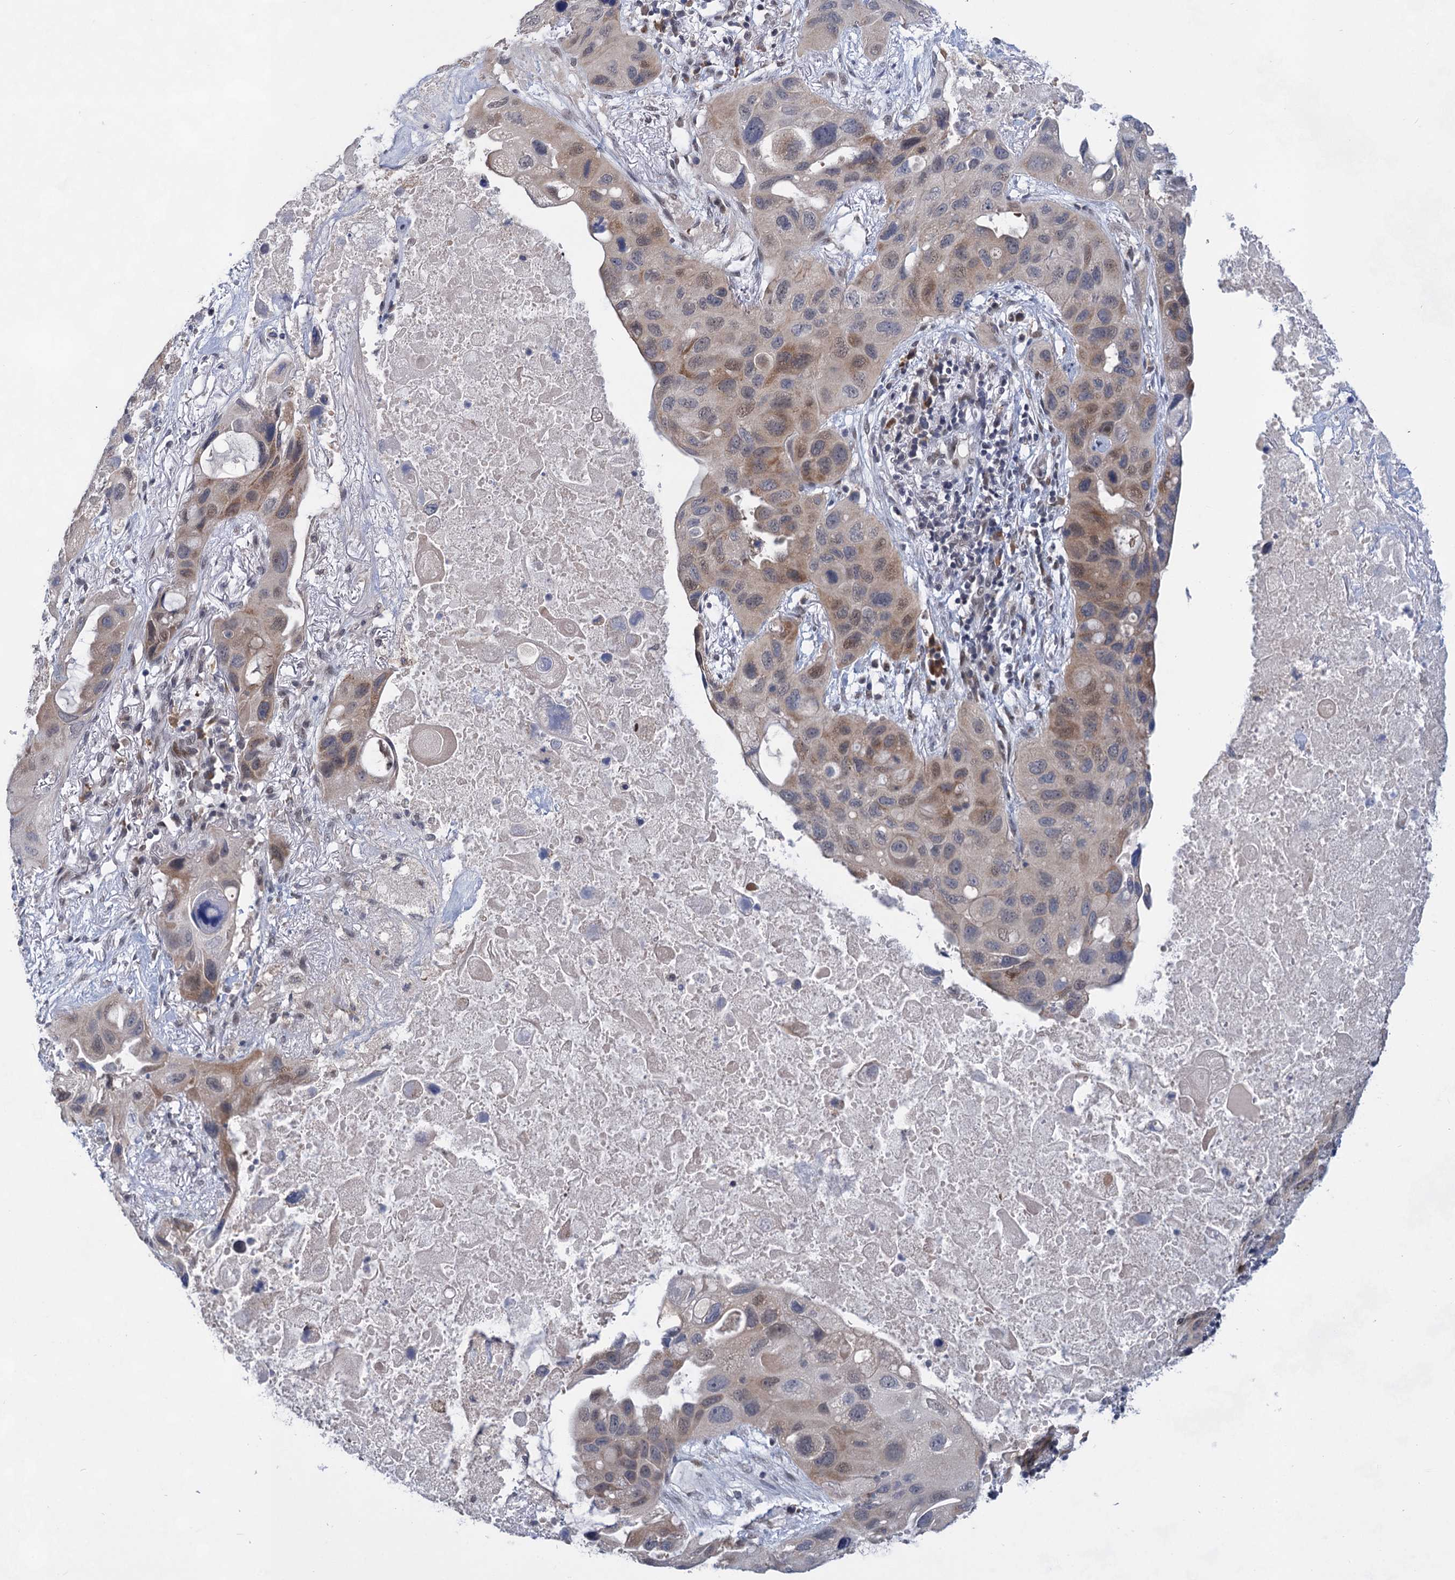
{"staining": {"intensity": "moderate", "quantity": "<25%", "location": "cytoplasmic/membranous"}, "tissue": "lung cancer", "cell_type": "Tumor cells", "image_type": "cancer", "snomed": [{"axis": "morphology", "description": "Squamous cell carcinoma, NOS"}, {"axis": "topography", "description": "Lung"}], "caption": "Brown immunohistochemical staining in human lung cancer (squamous cell carcinoma) displays moderate cytoplasmic/membranous positivity in about <25% of tumor cells.", "gene": "TTC17", "patient": {"sex": "female", "age": 73}}